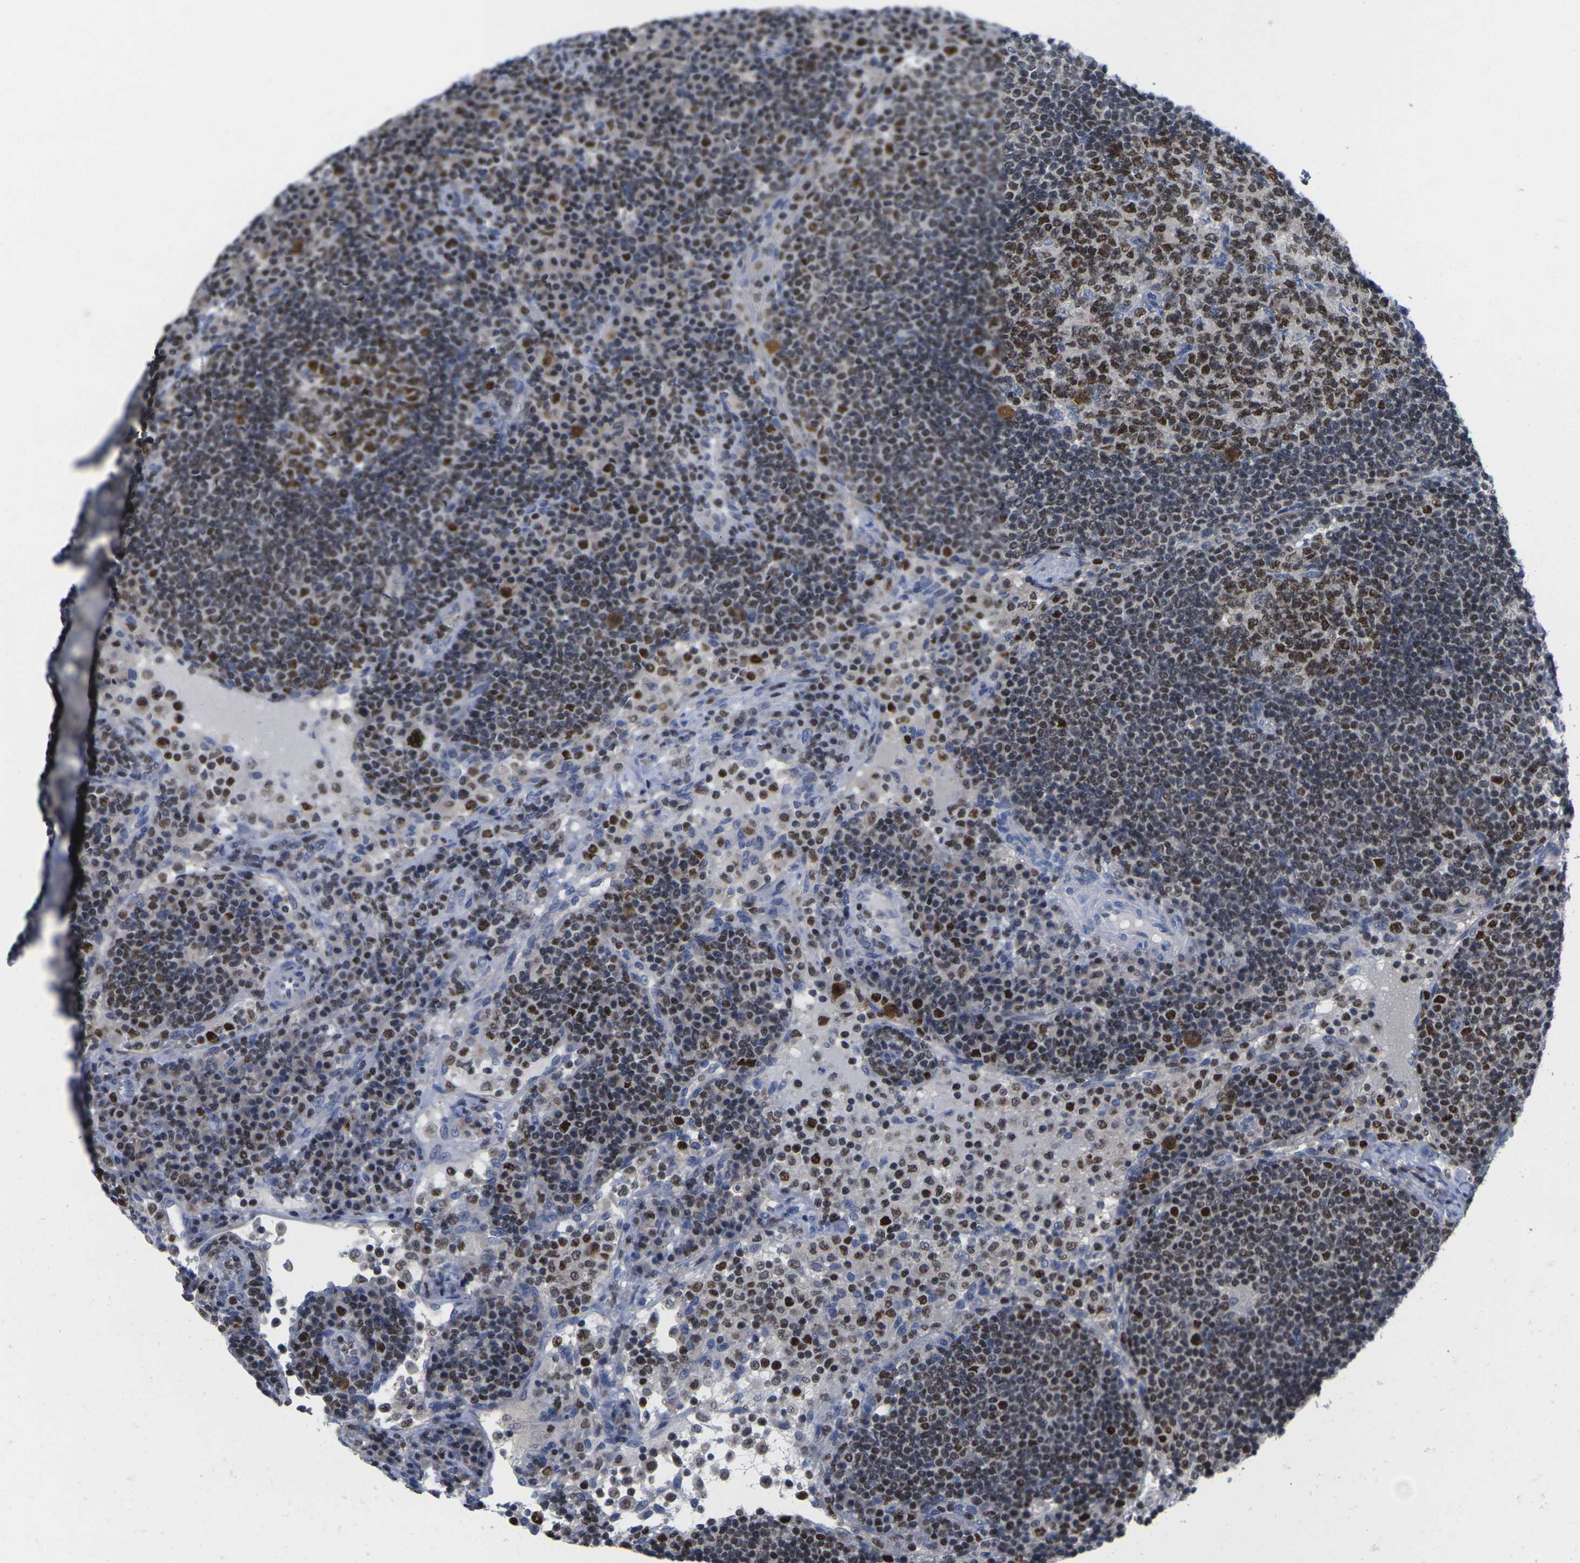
{"staining": {"intensity": "strong", "quantity": ">75%", "location": "nuclear"}, "tissue": "lymph node", "cell_type": "Germinal center cells", "image_type": "normal", "snomed": [{"axis": "morphology", "description": "Normal tissue, NOS"}, {"axis": "topography", "description": "Lymph node"}], "caption": "Brown immunohistochemical staining in benign lymph node demonstrates strong nuclear positivity in about >75% of germinal center cells. The protein is shown in brown color, while the nuclei are stained blue.", "gene": "IKZF1", "patient": {"sex": "female", "age": 53}}